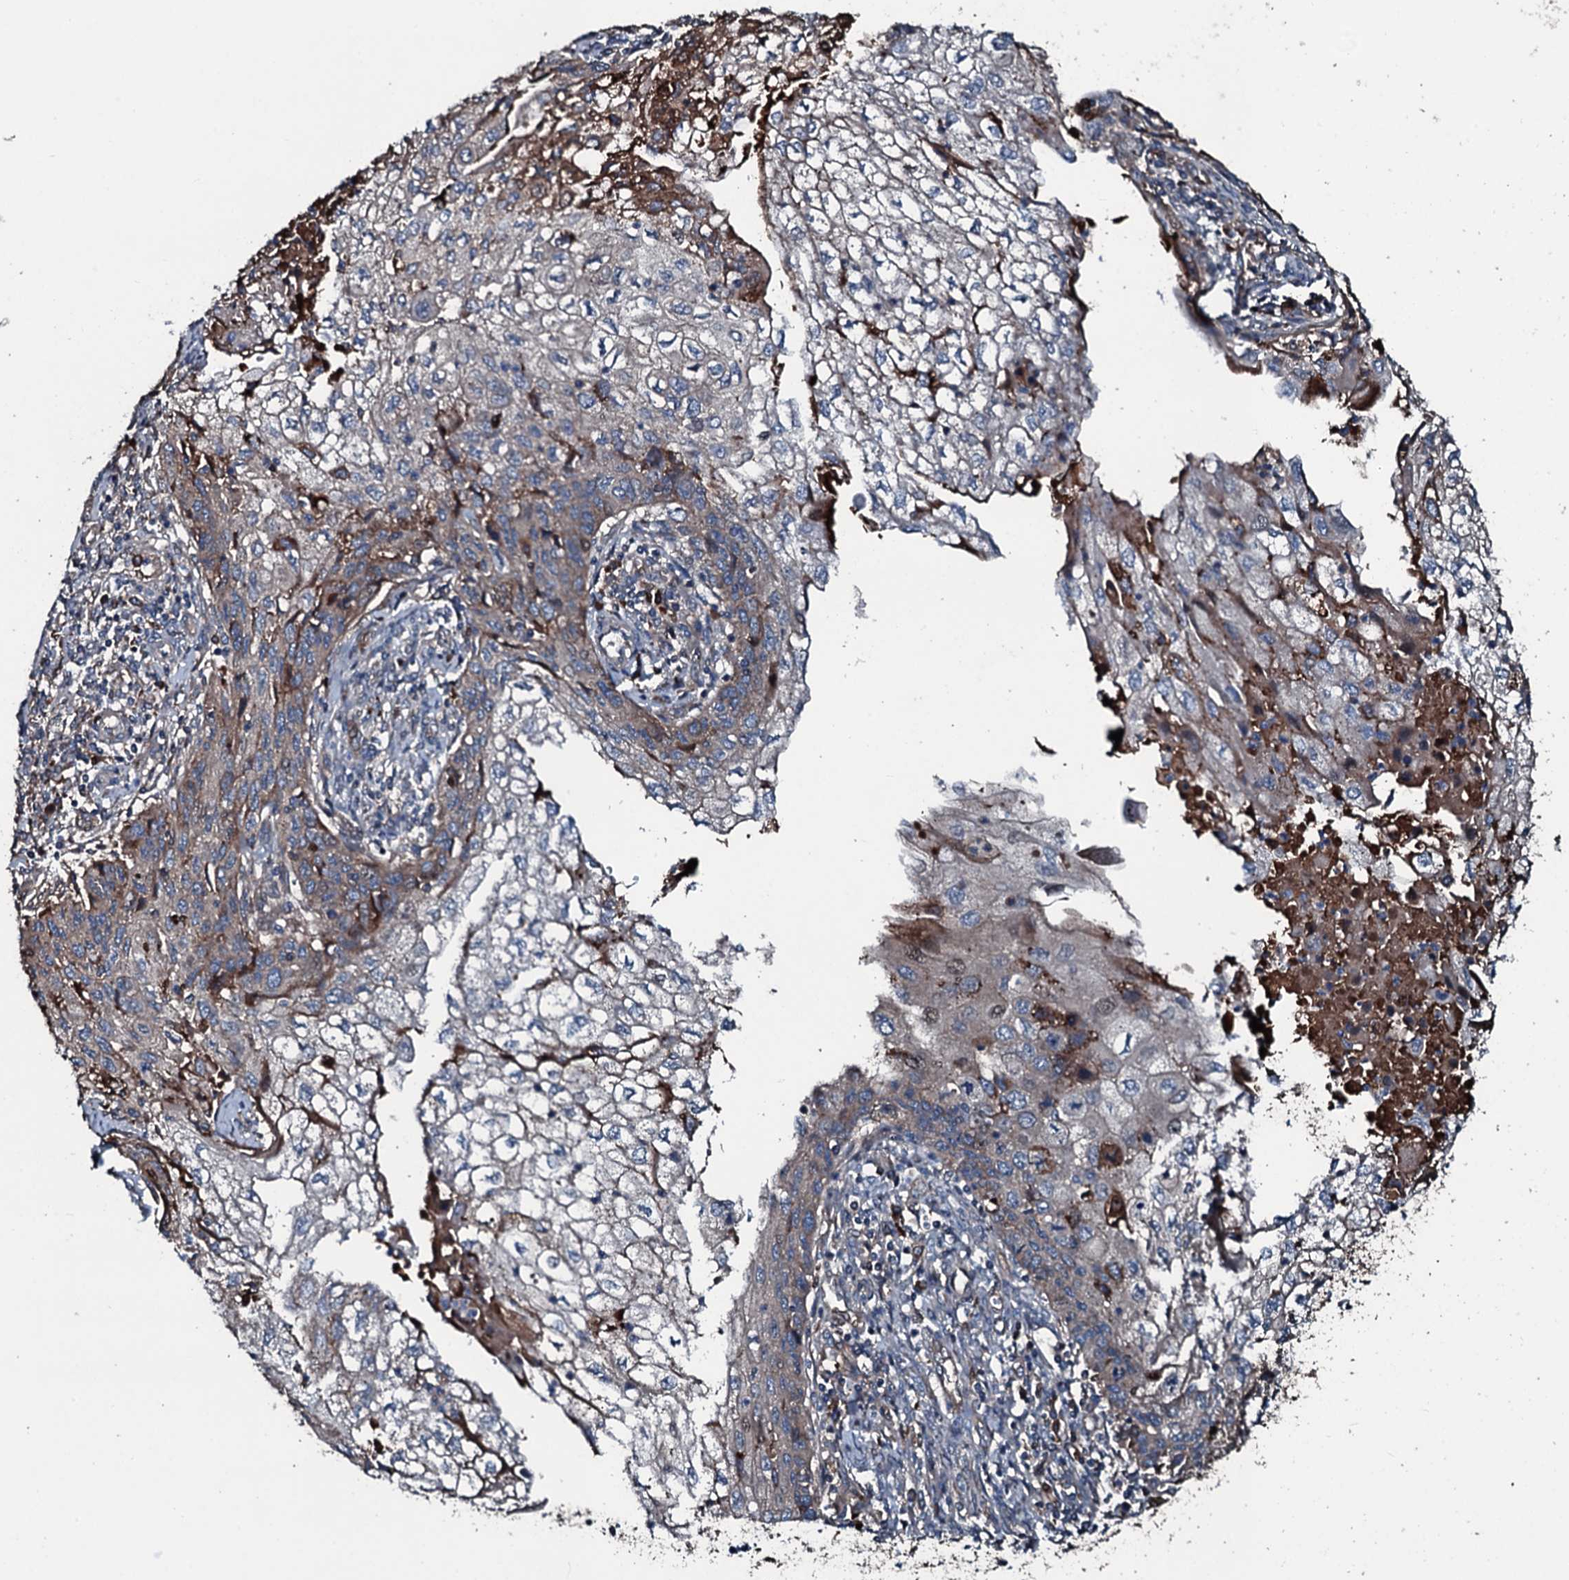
{"staining": {"intensity": "moderate", "quantity": "25%-75%", "location": "cytoplasmic/membranous"}, "tissue": "cervical cancer", "cell_type": "Tumor cells", "image_type": "cancer", "snomed": [{"axis": "morphology", "description": "Squamous cell carcinoma, NOS"}, {"axis": "topography", "description": "Cervix"}], "caption": "IHC histopathology image of cervical cancer stained for a protein (brown), which demonstrates medium levels of moderate cytoplasmic/membranous positivity in about 25%-75% of tumor cells.", "gene": "AARS1", "patient": {"sex": "female", "age": 67}}